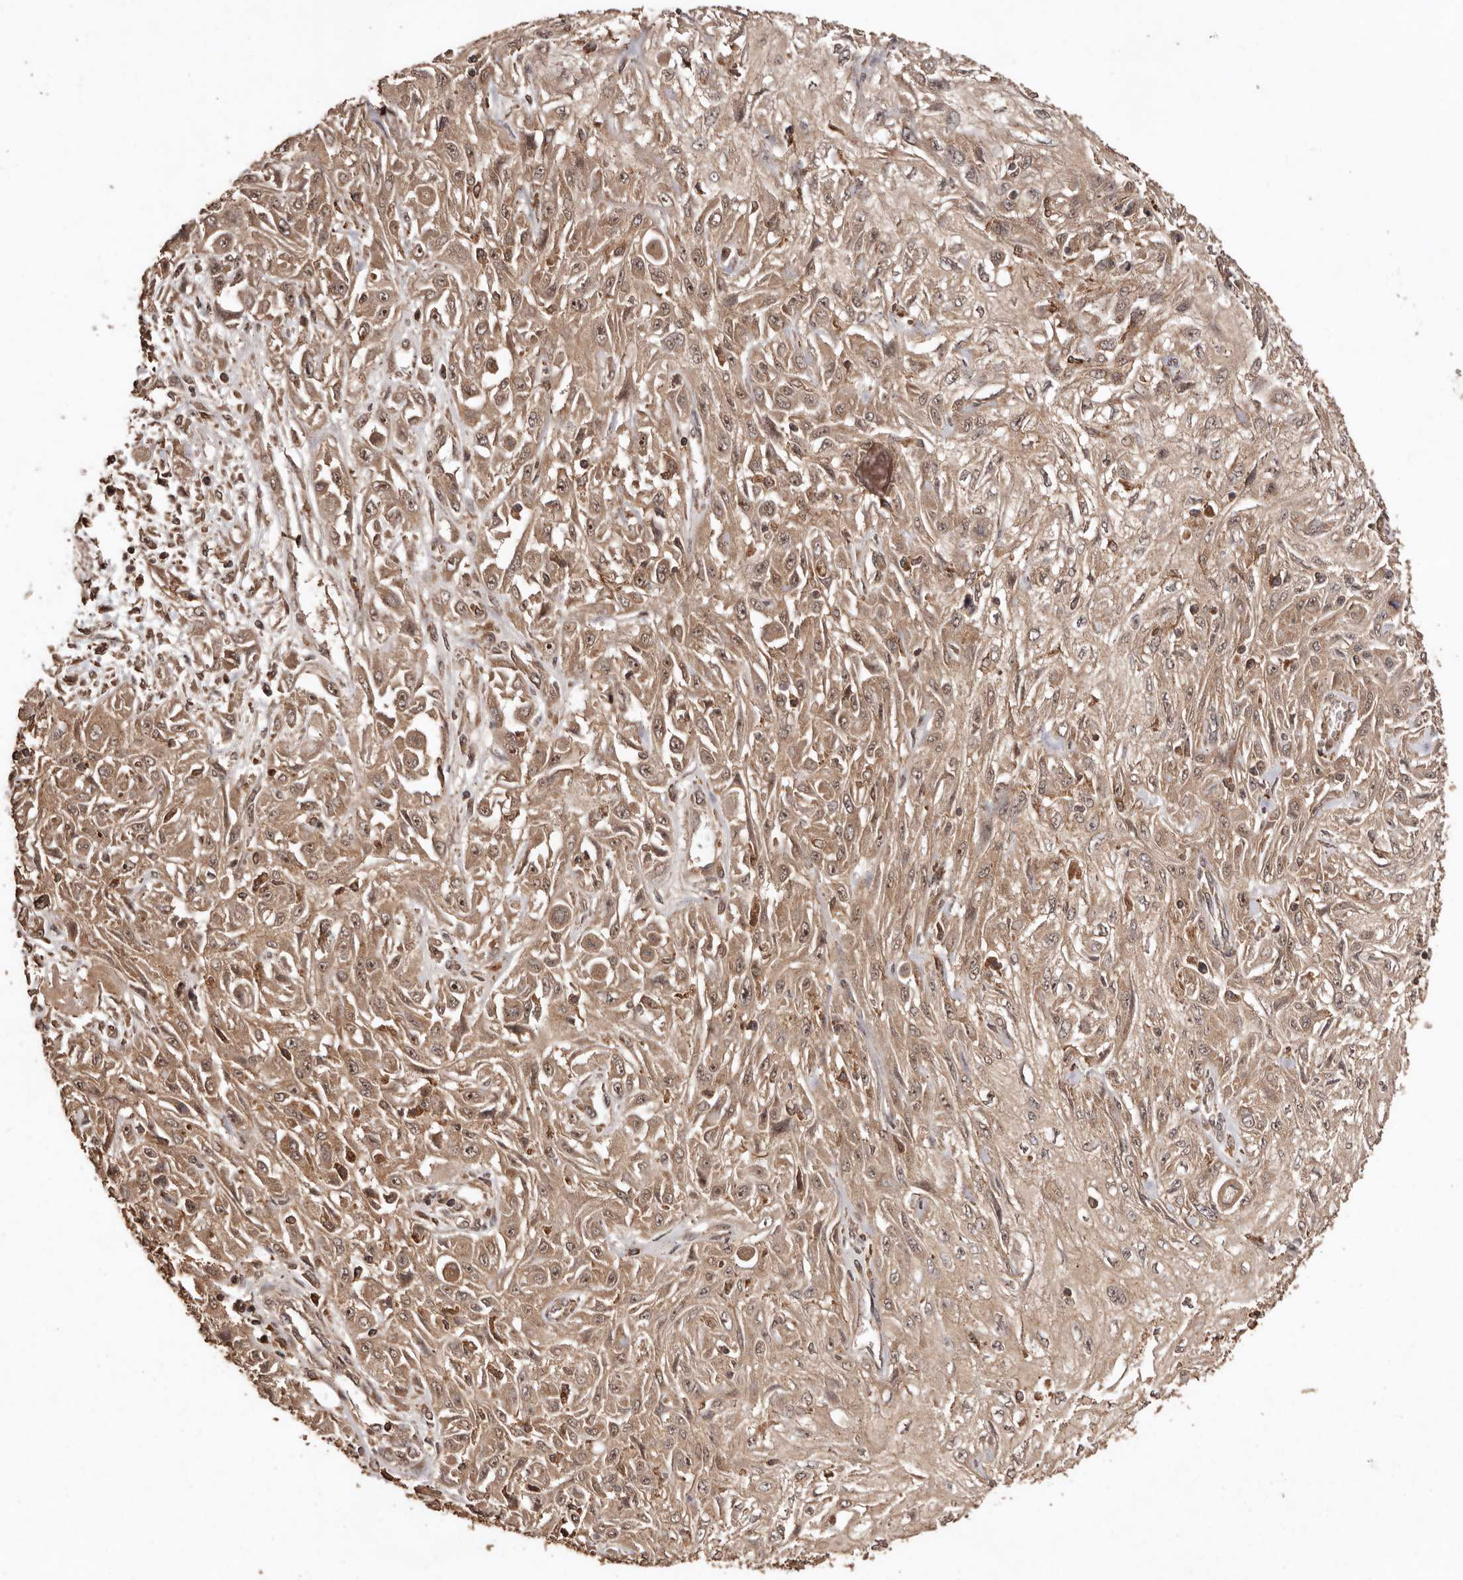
{"staining": {"intensity": "moderate", "quantity": ">75%", "location": "cytoplasmic/membranous,nuclear"}, "tissue": "skin cancer", "cell_type": "Tumor cells", "image_type": "cancer", "snomed": [{"axis": "morphology", "description": "Squamous cell carcinoma, NOS"}, {"axis": "morphology", "description": "Squamous cell carcinoma, metastatic, NOS"}, {"axis": "topography", "description": "Skin"}, {"axis": "topography", "description": "Lymph node"}], "caption": "Immunohistochemistry (IHC) histopathology image of human skin squamous cell carcinoma stained for a protein (brown), which exhibits medium levels of moderate cytoplasmic/membranous and nuclear expression in about >75% of tumor cells.", "gene": "RWDD1", "patient": {"sex": "male", "age": 75}}